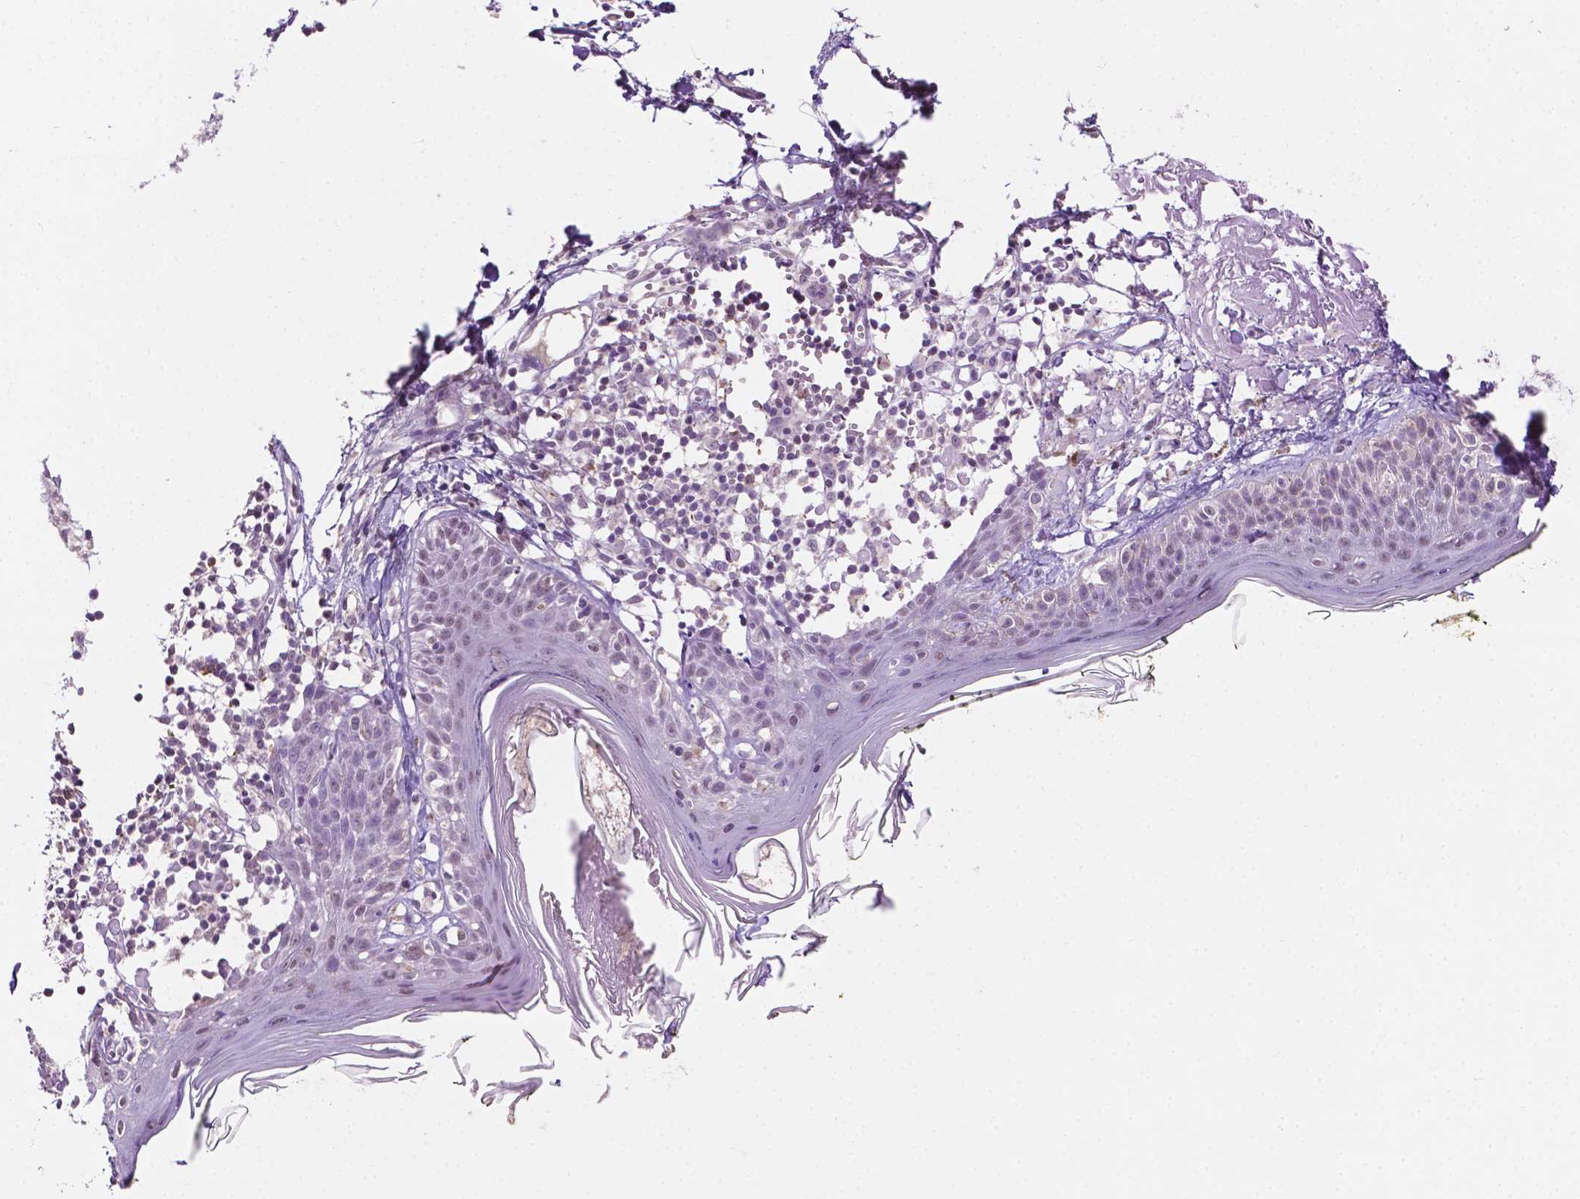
{"staining": {"intensity": "negative", "quantity": "none", "location": "none"}, "tissue": "skin", "cell_type": "Fibroblasts", "image_type": "normal", "snomed": [{"axis": "morphology", "description": "Normal tissue, NOS"}, {"axis": "topography", "description": "Skin"}], "caption": "An immunohistochemistry (IHC) photomicrograph of unremarkable skin is shown. There is no staining in fibroblasts of skin.", "gene": "PTPN6", "patient": {"sex": "male", "age": 76}}